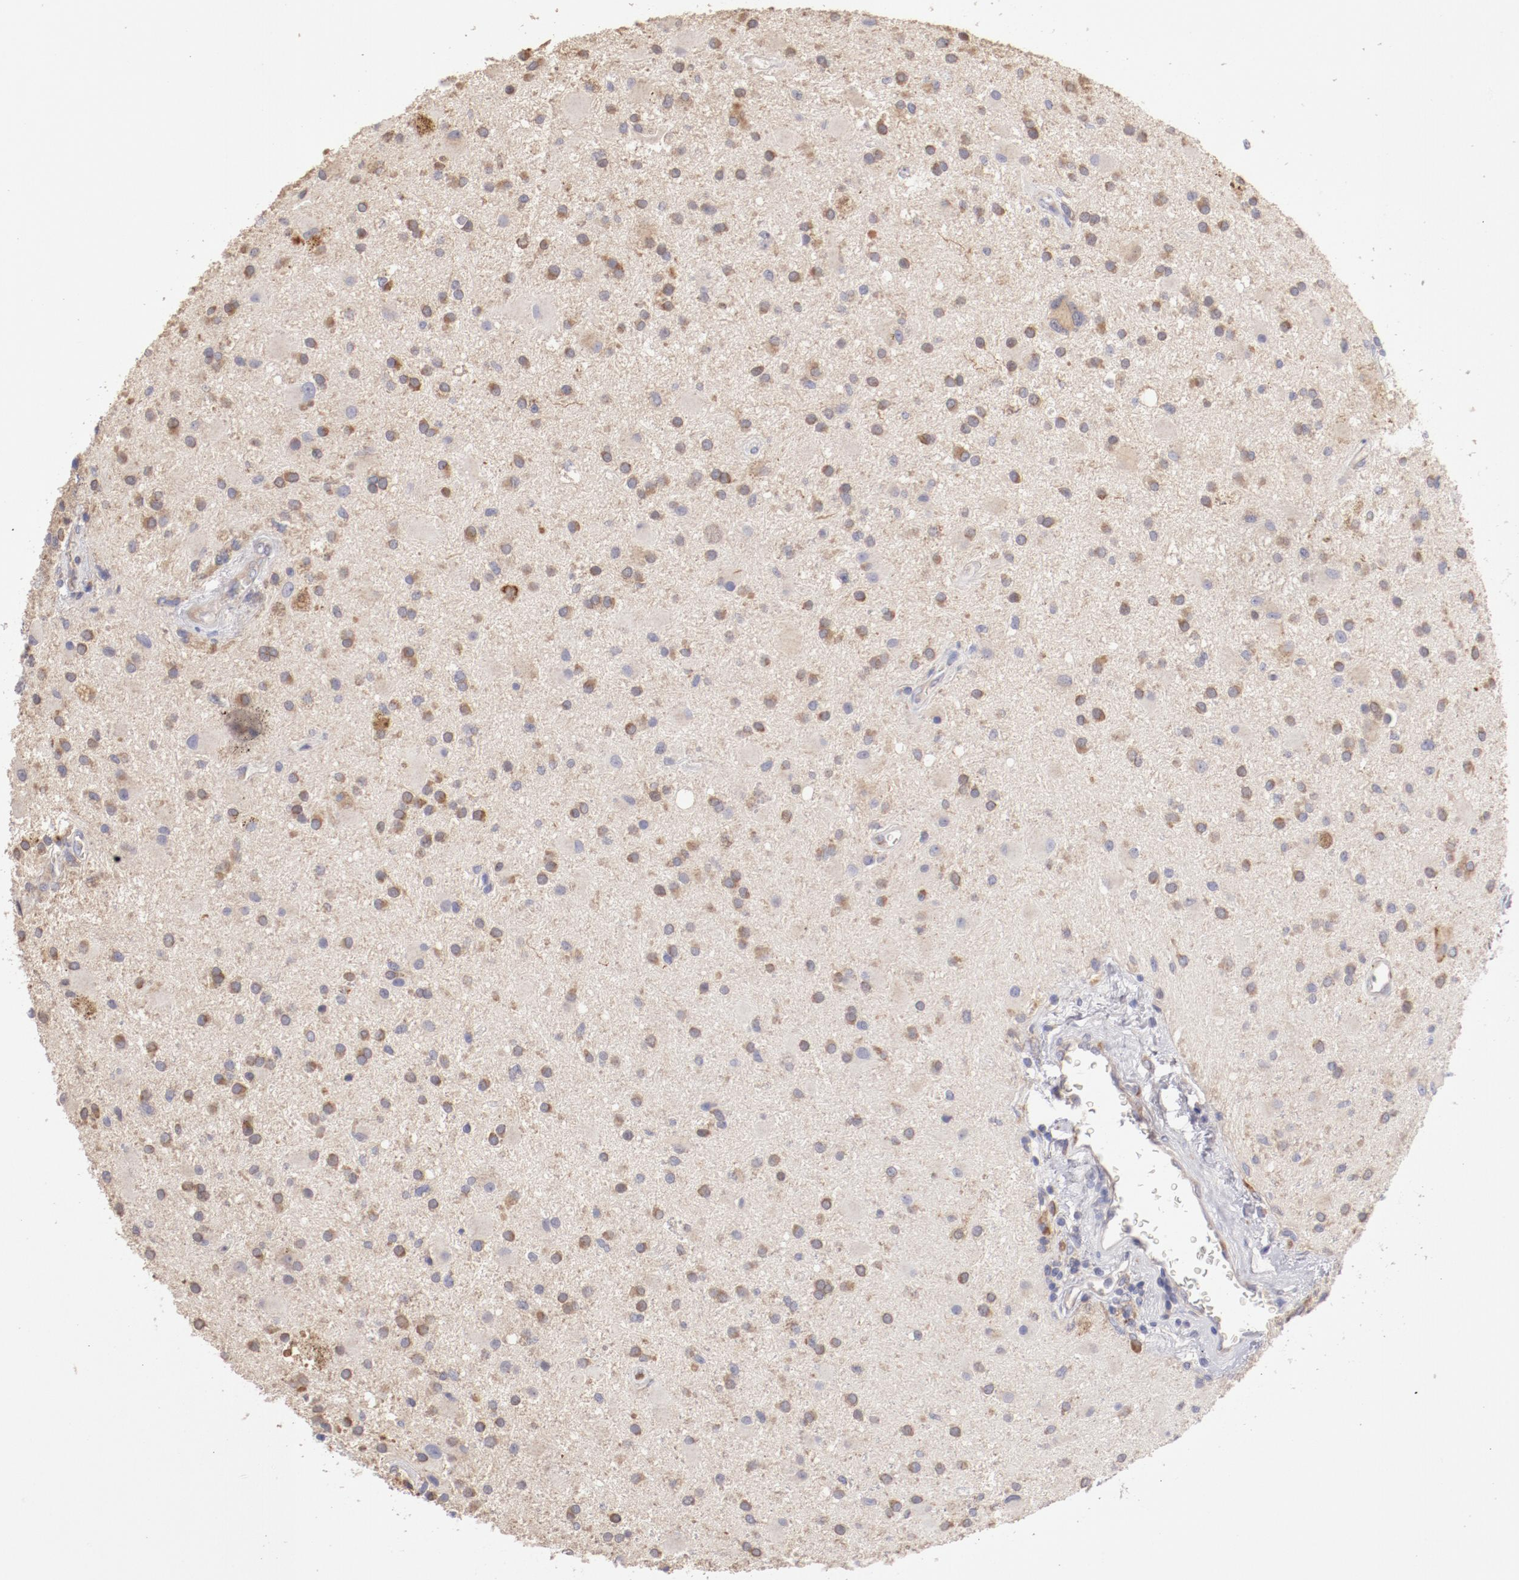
{"staining": {"intensity": "moderate", "quantity": "25%-75%", "location": "cytoplasmic/membranous"}, "tissue": "glioma", "cell_type": "Tumor cells", "image_type": "cancer", "snomed": [{"axis": "morphology", "description": "Glioma, malignant, Low grade"}, {"axis": "topography", "description": "Brain"}], "caption": "The histopathology image reveals immunohistochemical staining of malignant low-grade glioma. There is moderate cytoplasmic/membranous staining is present in about 25%-75% of tumor cells.", "gene": "ENTPD5", "patient": {"sex": "male", "age": 58}}